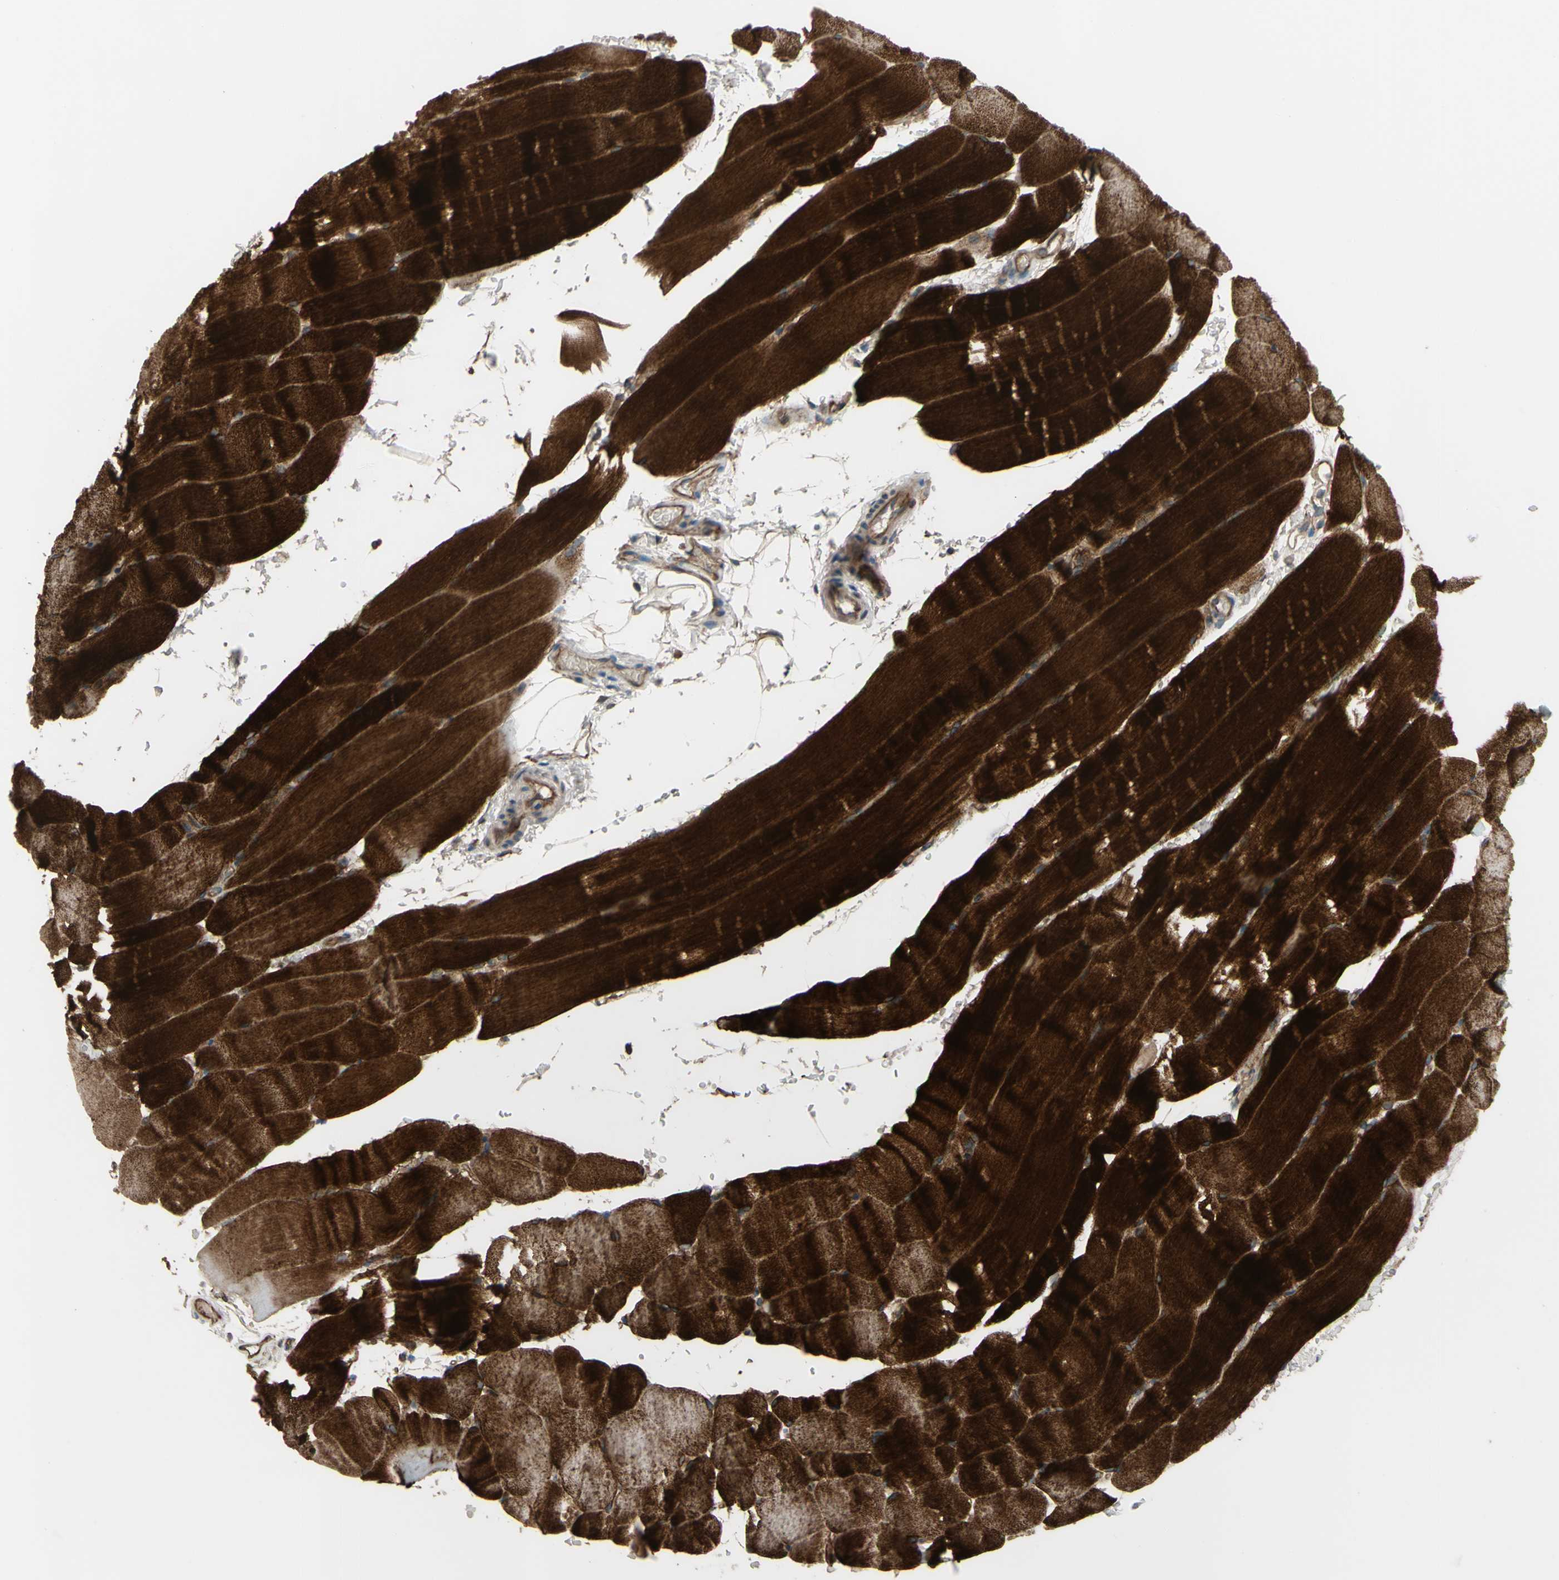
{"staining": {"intensity": "strong", "quantity": ">75%", "location": "cytoplasmic/membranous"}, "tissue": "skeletal muscle", "cell_type": "Myocytes", "image_type": "normal", "snomed": [{"axis": "morphology", "description": "Normal tissue, NOS"}, {"axis": "topography", "description": "Skeletal muscle"}, {"axis": "topography", "description": "Parathyroid gland"}], "caption": "Immunohistochemical staining of unremarkable human skeletal muscle reveals strong cytoplasmic/membranous protein positivity in approximately >75% of myocytes. (IHC, brightfield microscopy, high magnification).", "gene": "SHROOM4", "patient": {"sex": "female", "age": 37}}